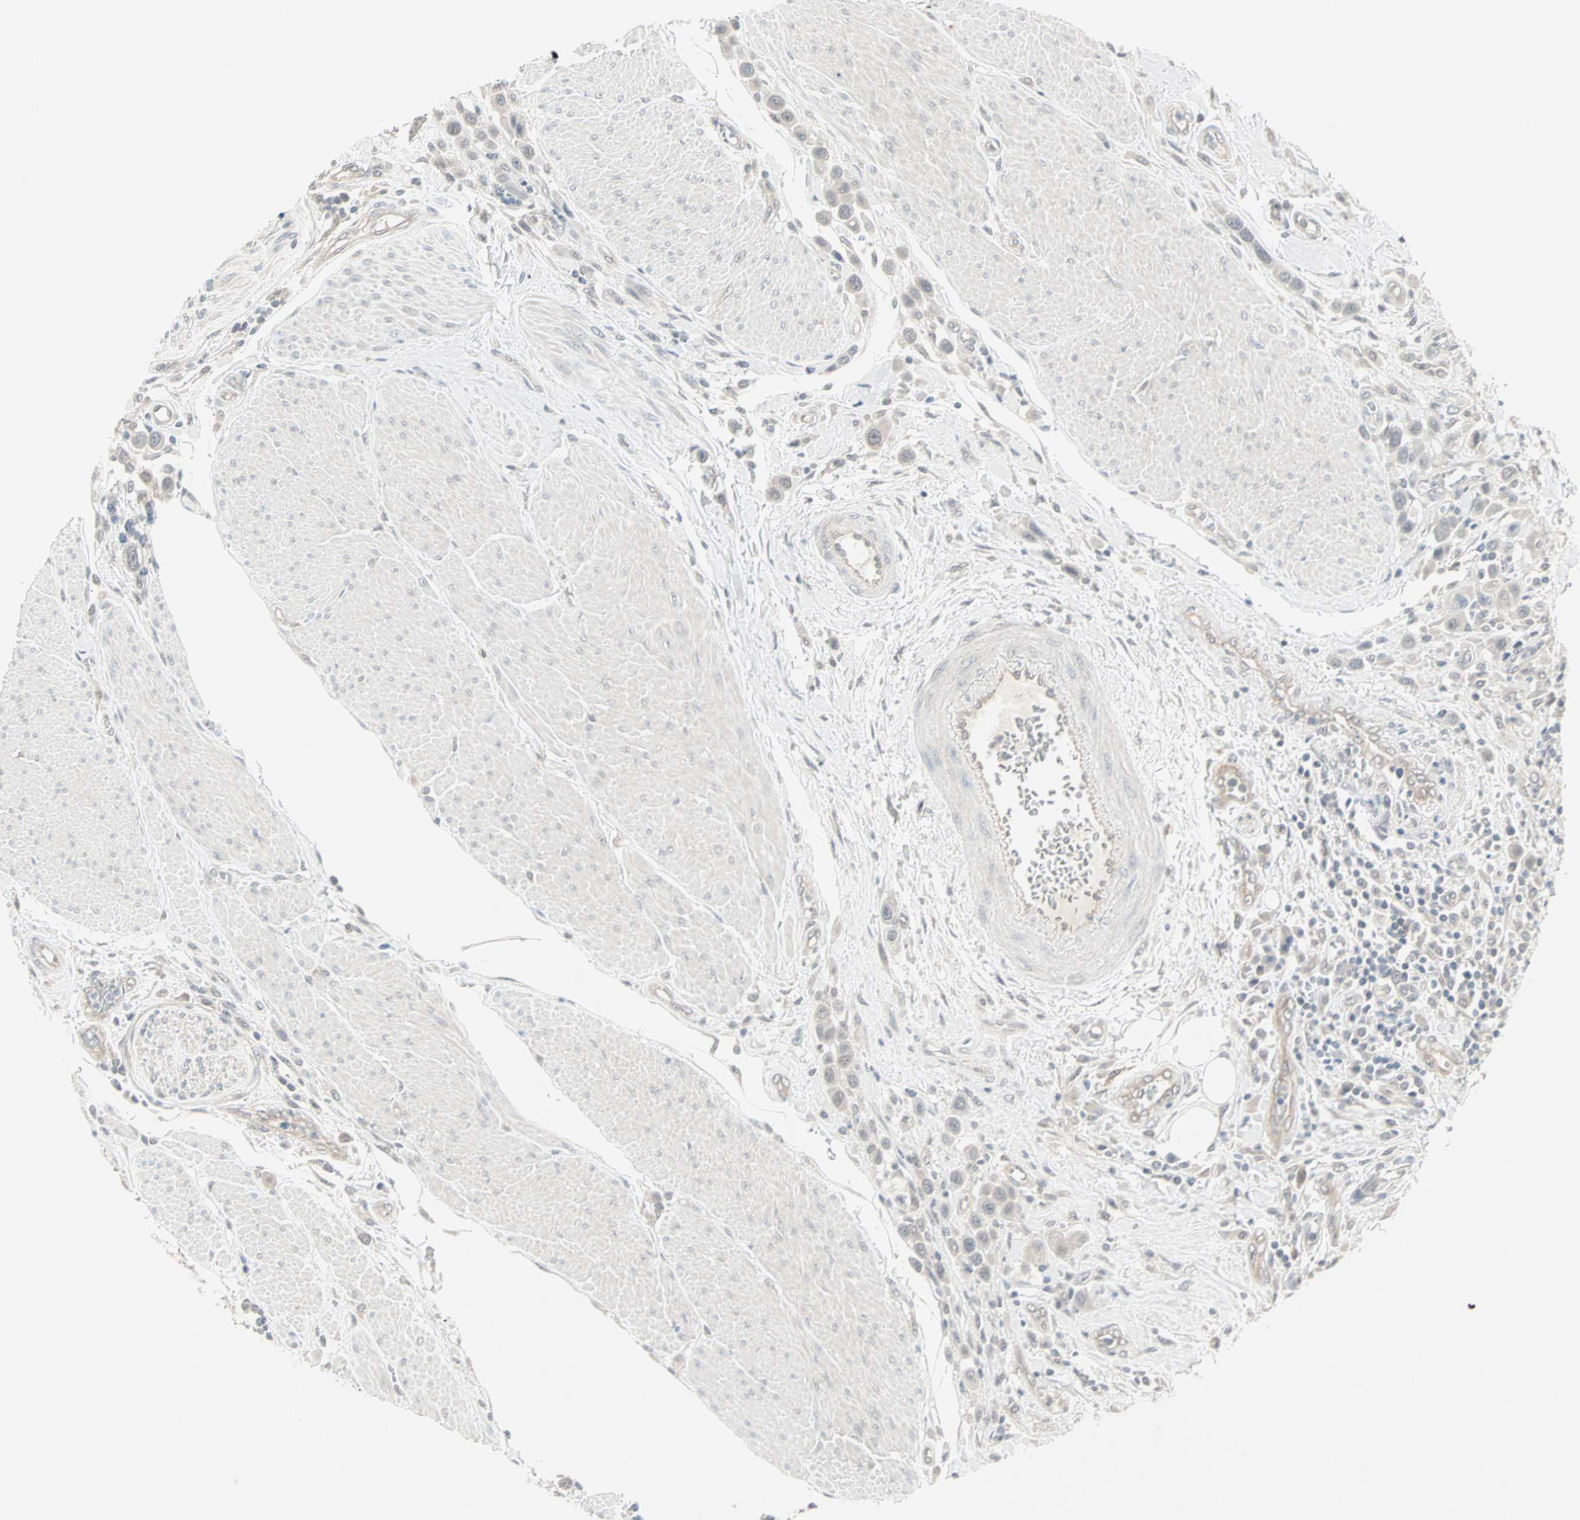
{"staining": {"intensity": "negative", "quantity": "none", "location": "none"}, "tissue": "urothelial cancer", "cell_type": "Tumor cells", "image_type": "cancer", "snomed": [{"axis": "morphology", "description": "Urothelial carcinoma, High grade"}, {"axis": "topography", "description": "Urinary bladder"}], "caption": "A histopathology image of human urothelial carcinoma (high-grade) is negative for staining in tumor cells.", "gene": "PTPA", "patient": {"sex": "male", "age": 50}}